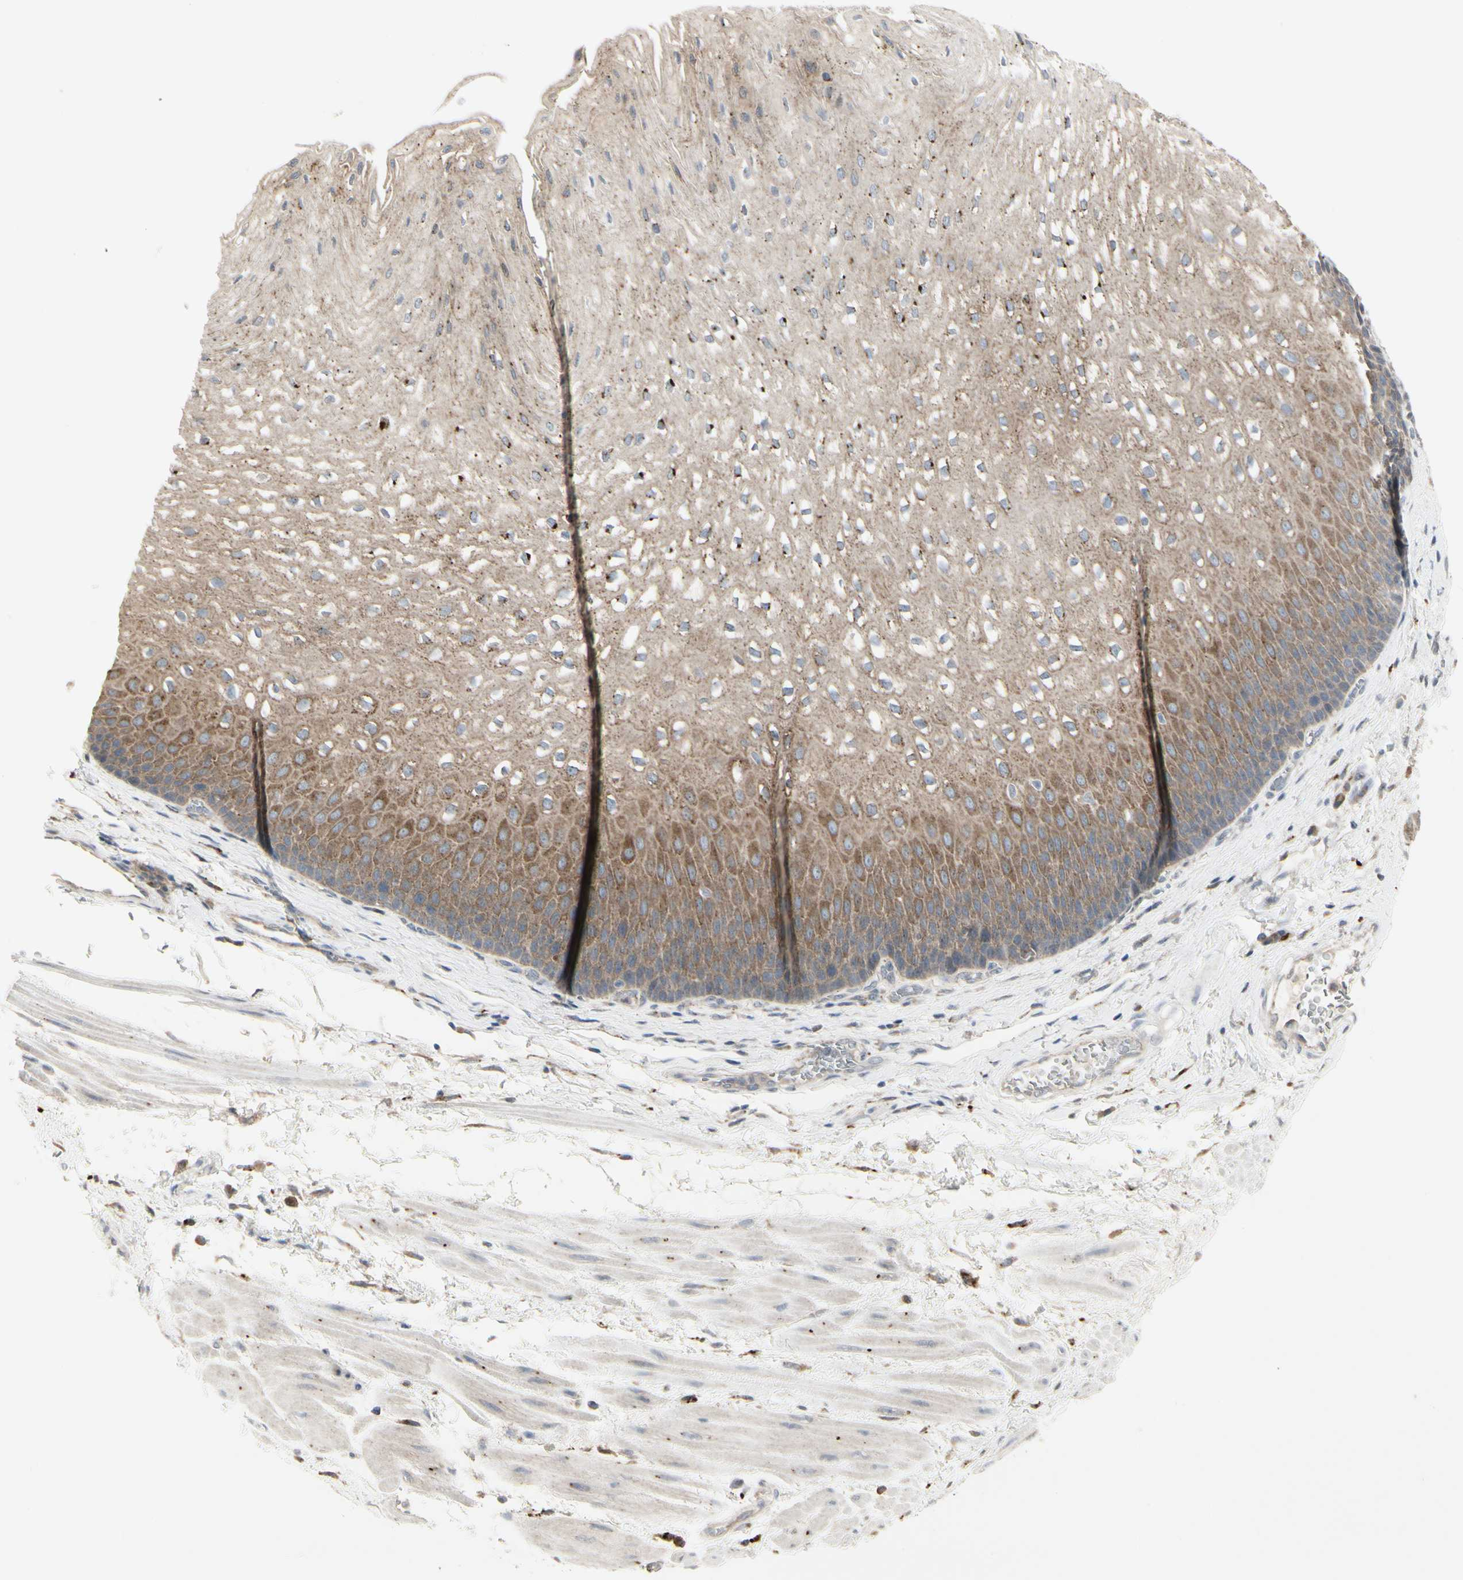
{"staining": {"intensity": "moderate", "quantity": "<25%", "location": "cytoplasmic/membranous"}, "tissue": "esophagus", "cell_type": "Squamous epithelial cells", "image_type": "normal", "snomed": [{"axis": "morphology", "description": "Normal tissue, NOS"}, {"axis": "topography", "description": "Esophagus"}], "caption": "Protein staining demonstrates moderate cytoplasmic/membranous expression in about <25% of squamous epithelial cells in unremarkable esophagus.", "gene": "GRN", "patient": {"sex": "male", "age": 48}}